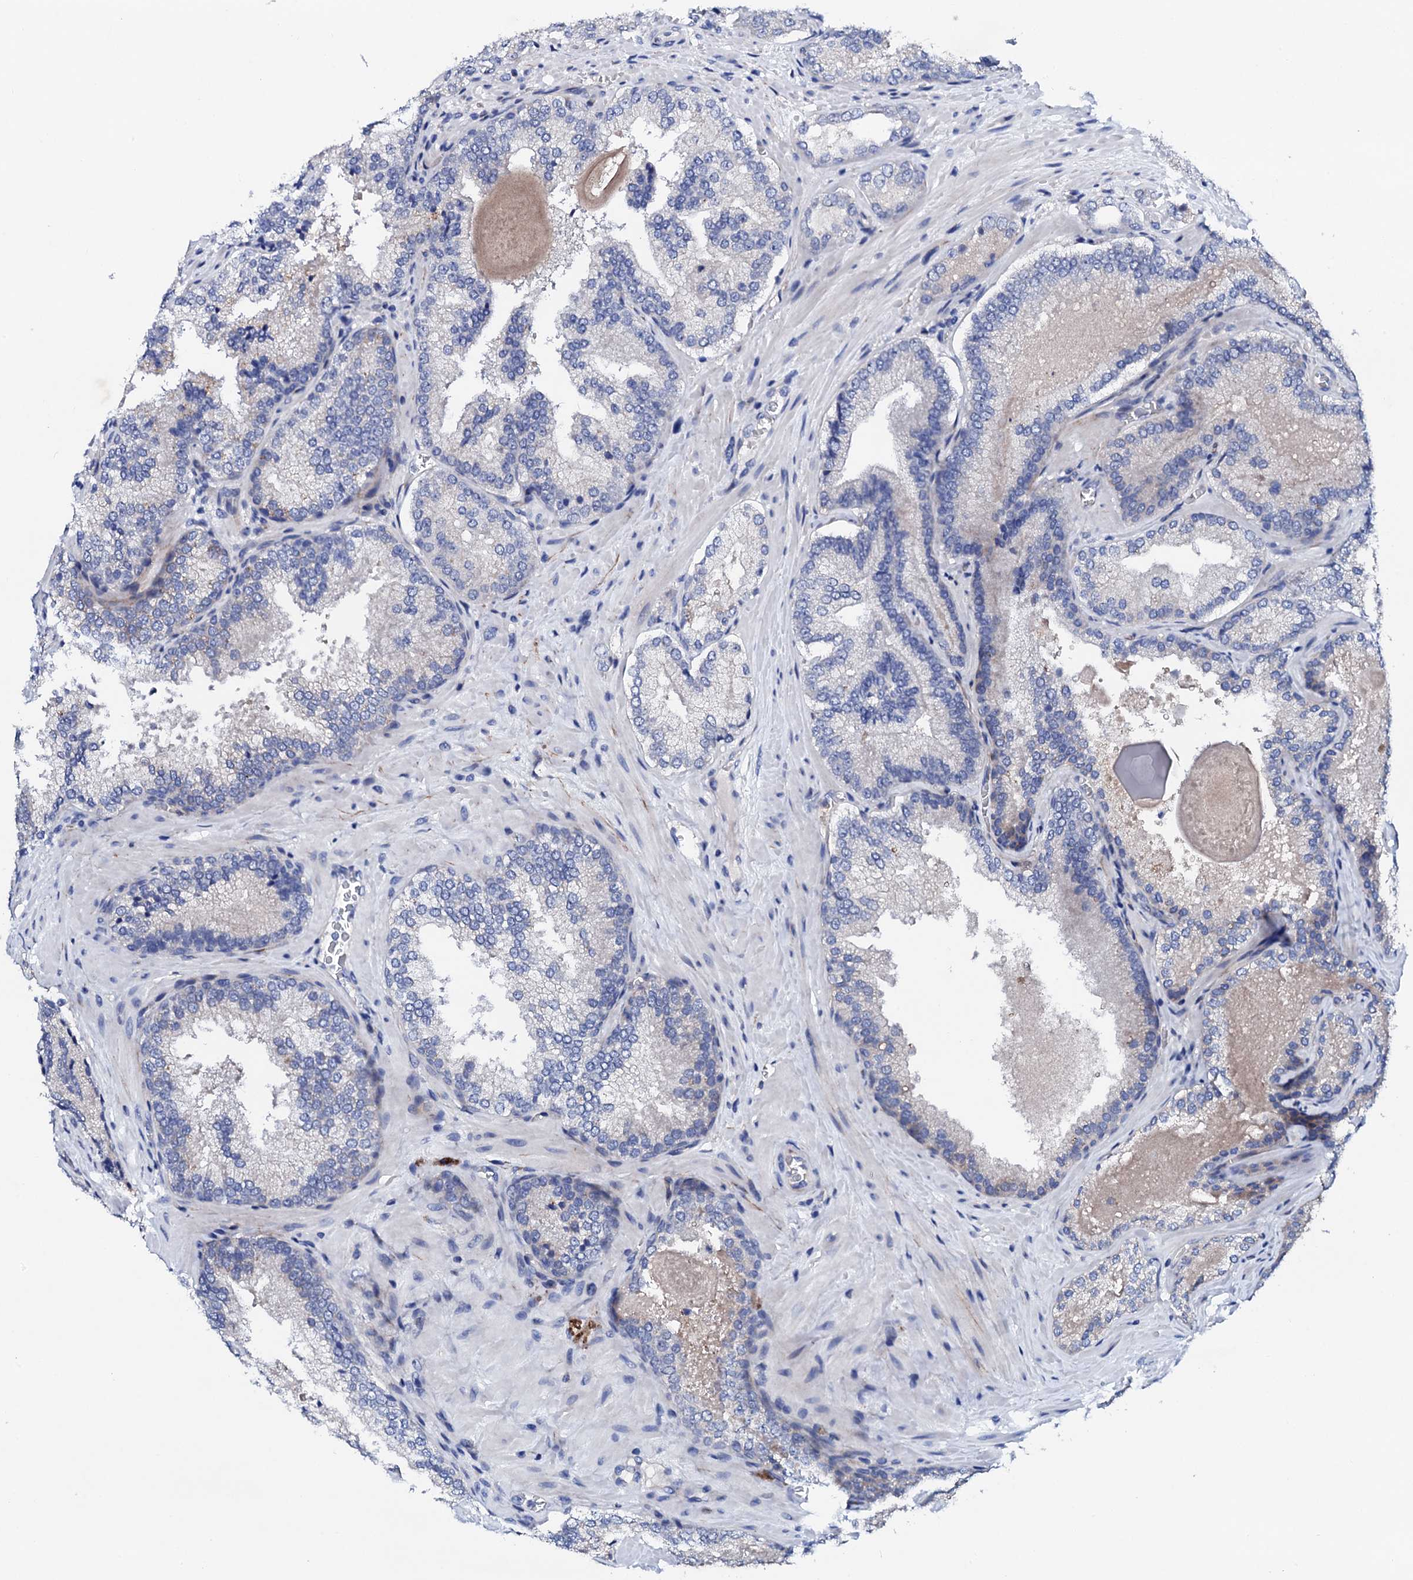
{"staining": {"intensity": "negative", "quantity": "none", "location": "none"}, "tissue": "prostate cancer", "cell_type": "Tumor cells", "image_type": "cancer", "snomed": [{"axis": "morphology", "description": "Adenocarcinoma, Low grade"}, {"axis": "topography", "description": "Prostate"}], "caption": "Prostate cancer was stained to show a protein in brown. There is no significant positivity in tumor cells.", "gene": "TRDN", "patient": {"sex": "male", "age": 74}}